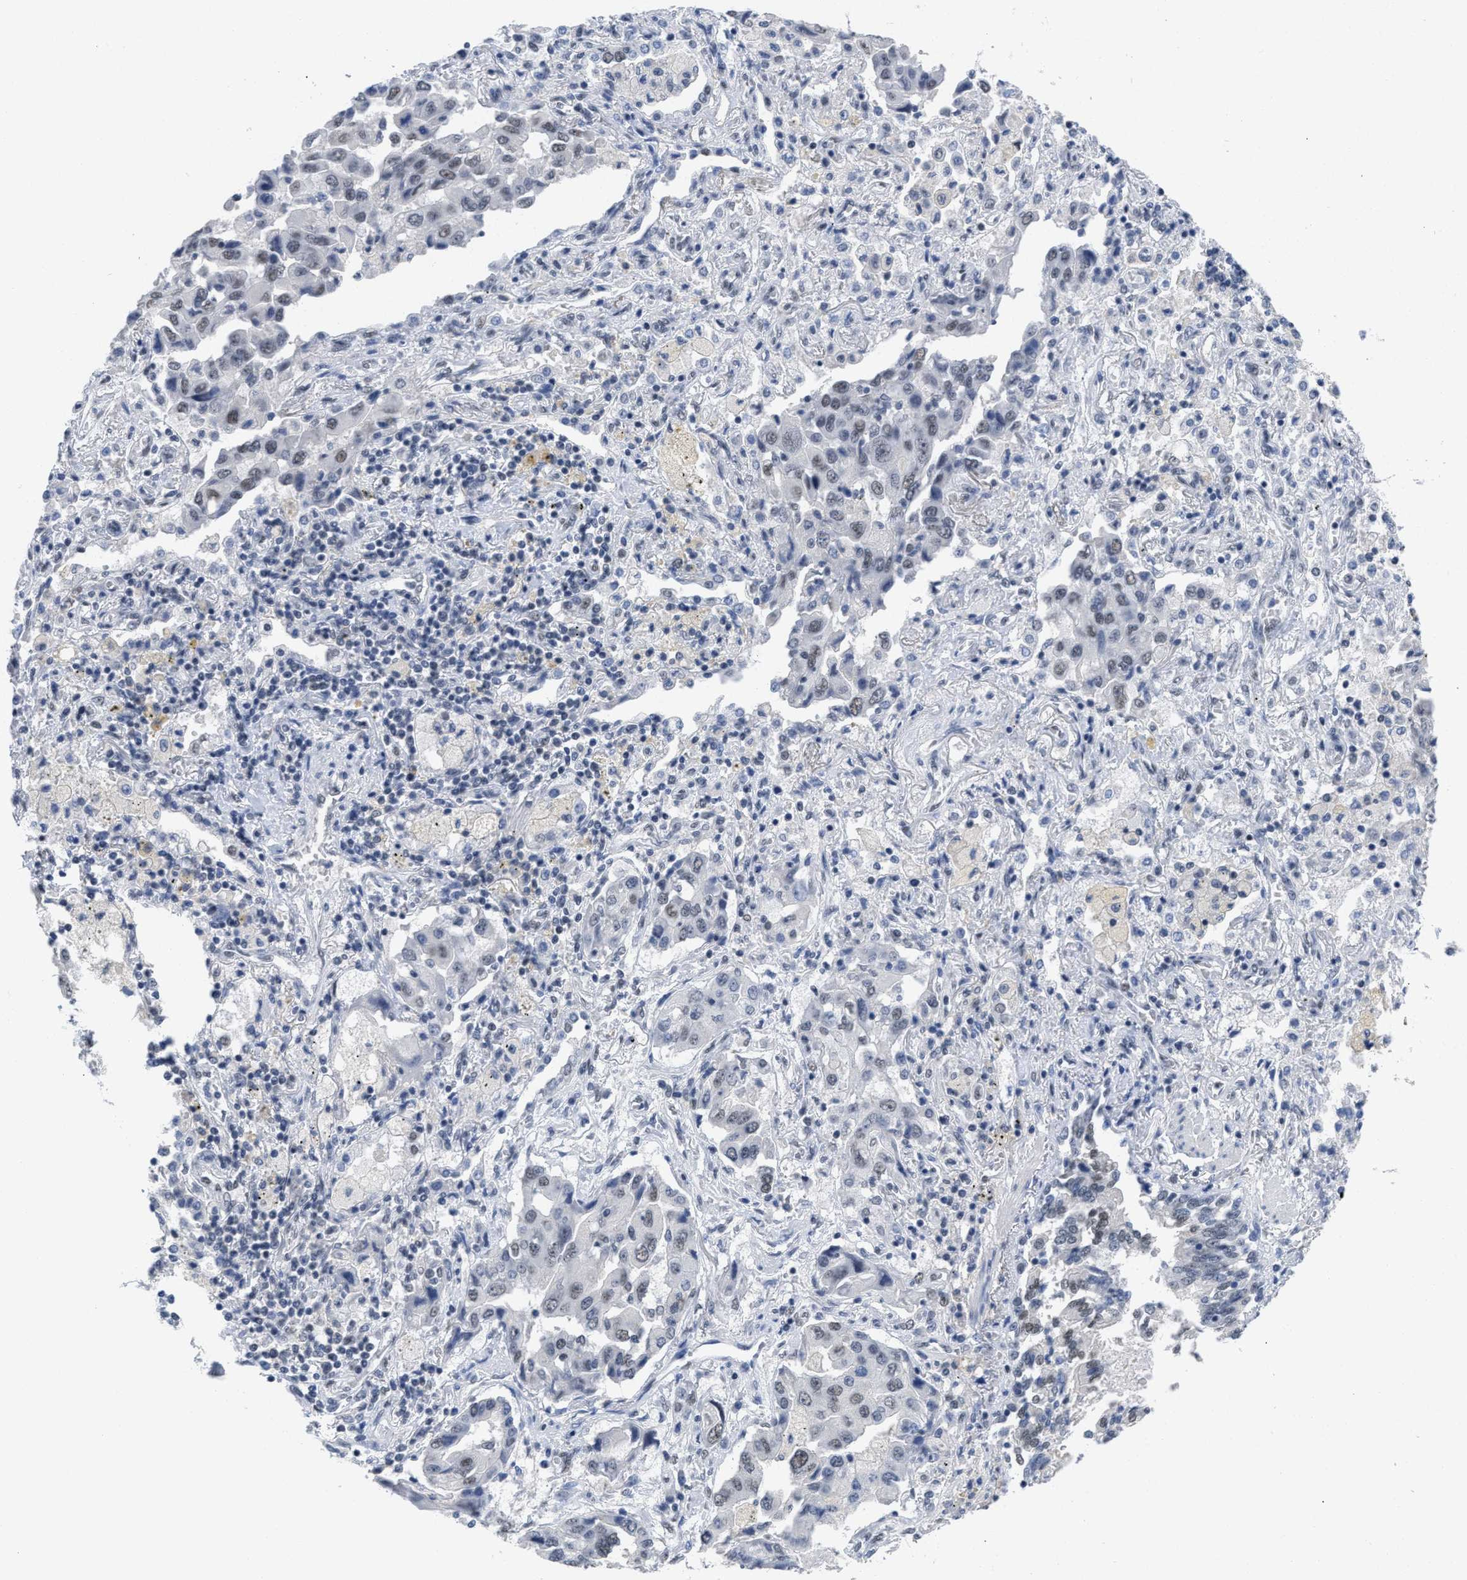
{"staining": {"intensity": "weak", "quantity": "<25%", "location": "nuclear"}, "tissue": "lung cancer", "cell_type": "Tumor cells", "image_type": "cancer", "snomed": [{"axis": "morphology", "description": "Adenocarcinoma, NOS"}, {"axis": "topography", "description": "Lung"}], "caption": "This is an IHC image of lung cancer (adenocarcinoma). There is no positivity in tumor cells.", "gene": "GGNBP2", "patient": {"sex": "female", "age": 65}}